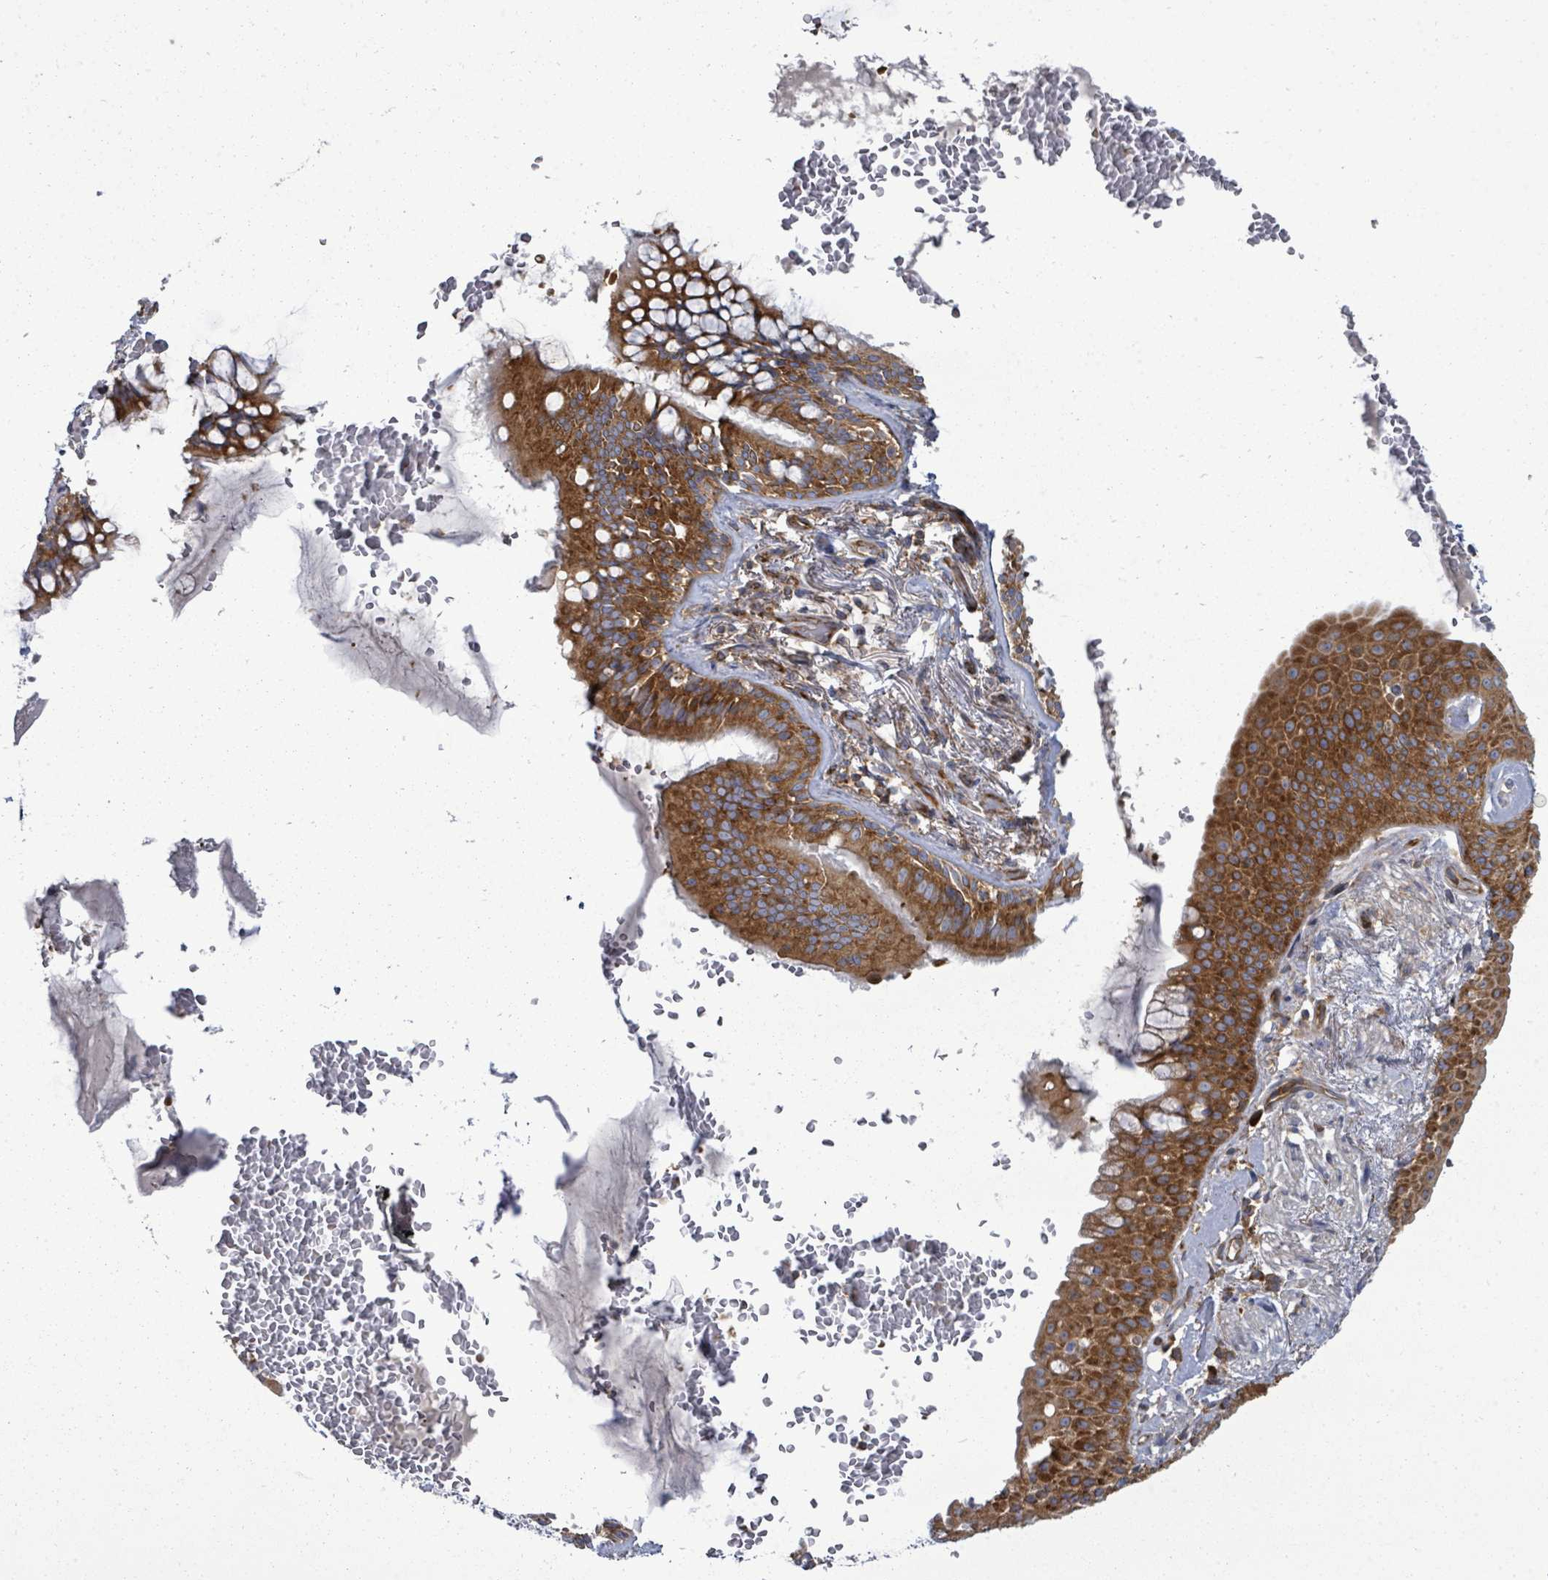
{"staining": {"intensity": "strong", "quantity": ">75%", "location": "cytoplasmic/membranous"}, "tissue": "bronchus", "cell_type": "Respiratory epithelial cells", "image_type": "normal", "snomed": [{"axis": "morphology", "description": "Normal tissue, NOS"}, {"axis": "topography", "description": "Bronchus"}], "caption": "Immunohistochemical staining of benign human bronchus demonstrates >75% levels of strong cytoplasmic/membranous protein expression in about >75% of respiratory epithelial cells.", "gene": "EIF3CL", "patient": {"sex": "male", "age": 70}}